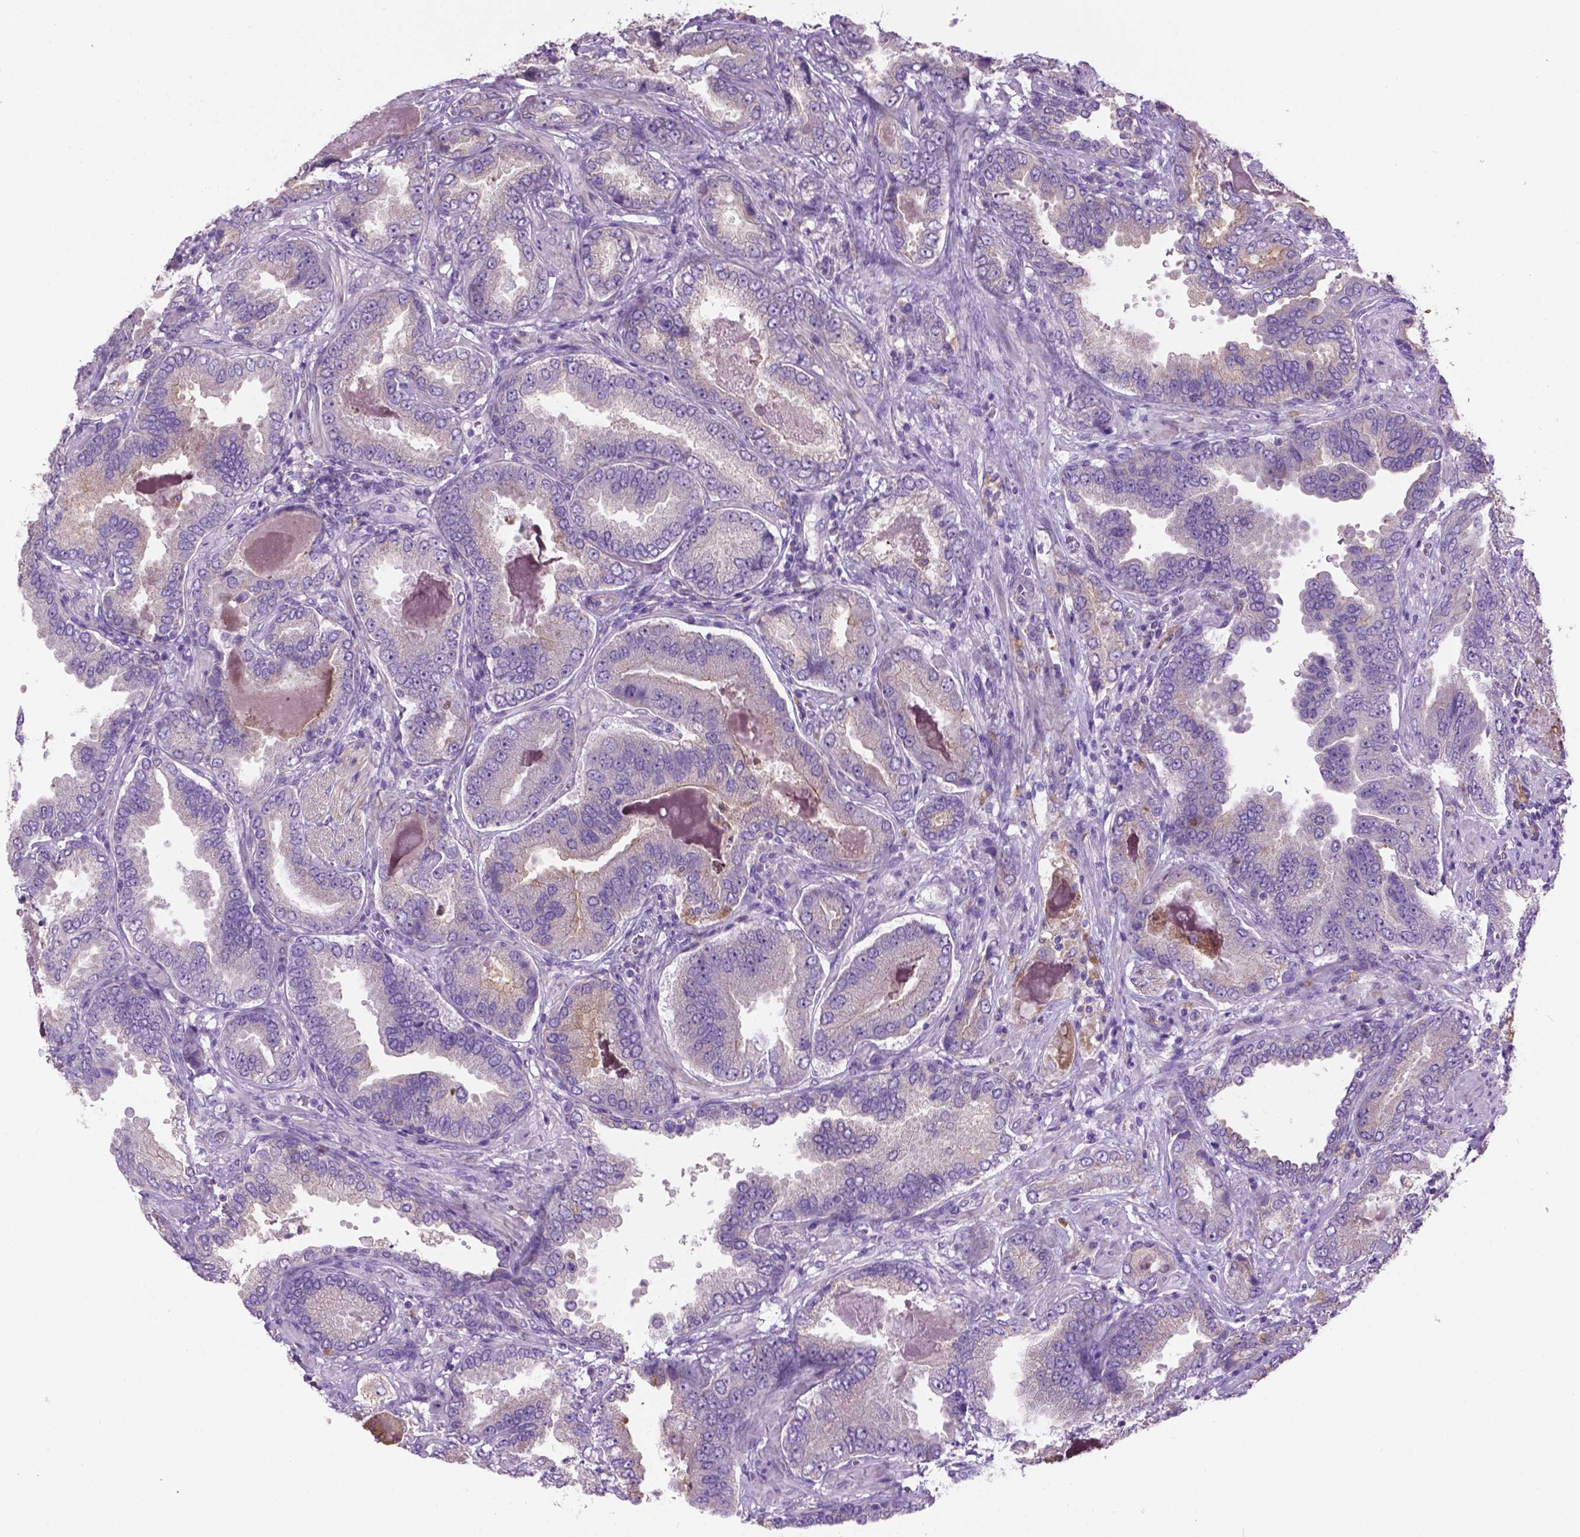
{"staining": {"intensity": "negative", "quantity": "none", "location": "none"}, "tissue": "prostate cancer", "cell_type": "Tumor cells", "image_type": "cancer", "snomed": [{"axis": "morphology", "description": "Adenocarcinoma, NOS"}, {"axis": "topography", "description": "Prostate"}], "caption": "A high-resolution histopathology image shows immunohistochemistry (IHC) staining of prostate cancer, which demonstrates no significant staining in tumor cells. The staining was performed using DAB (3,3'-diaminobenzidine) to visualize the protein expression in brown, while the nuclei were stained in blue with hematoxylin (Magnification: 20x).", "gene": "CDH7", "patient": {"sex": "male", "age": 64}}